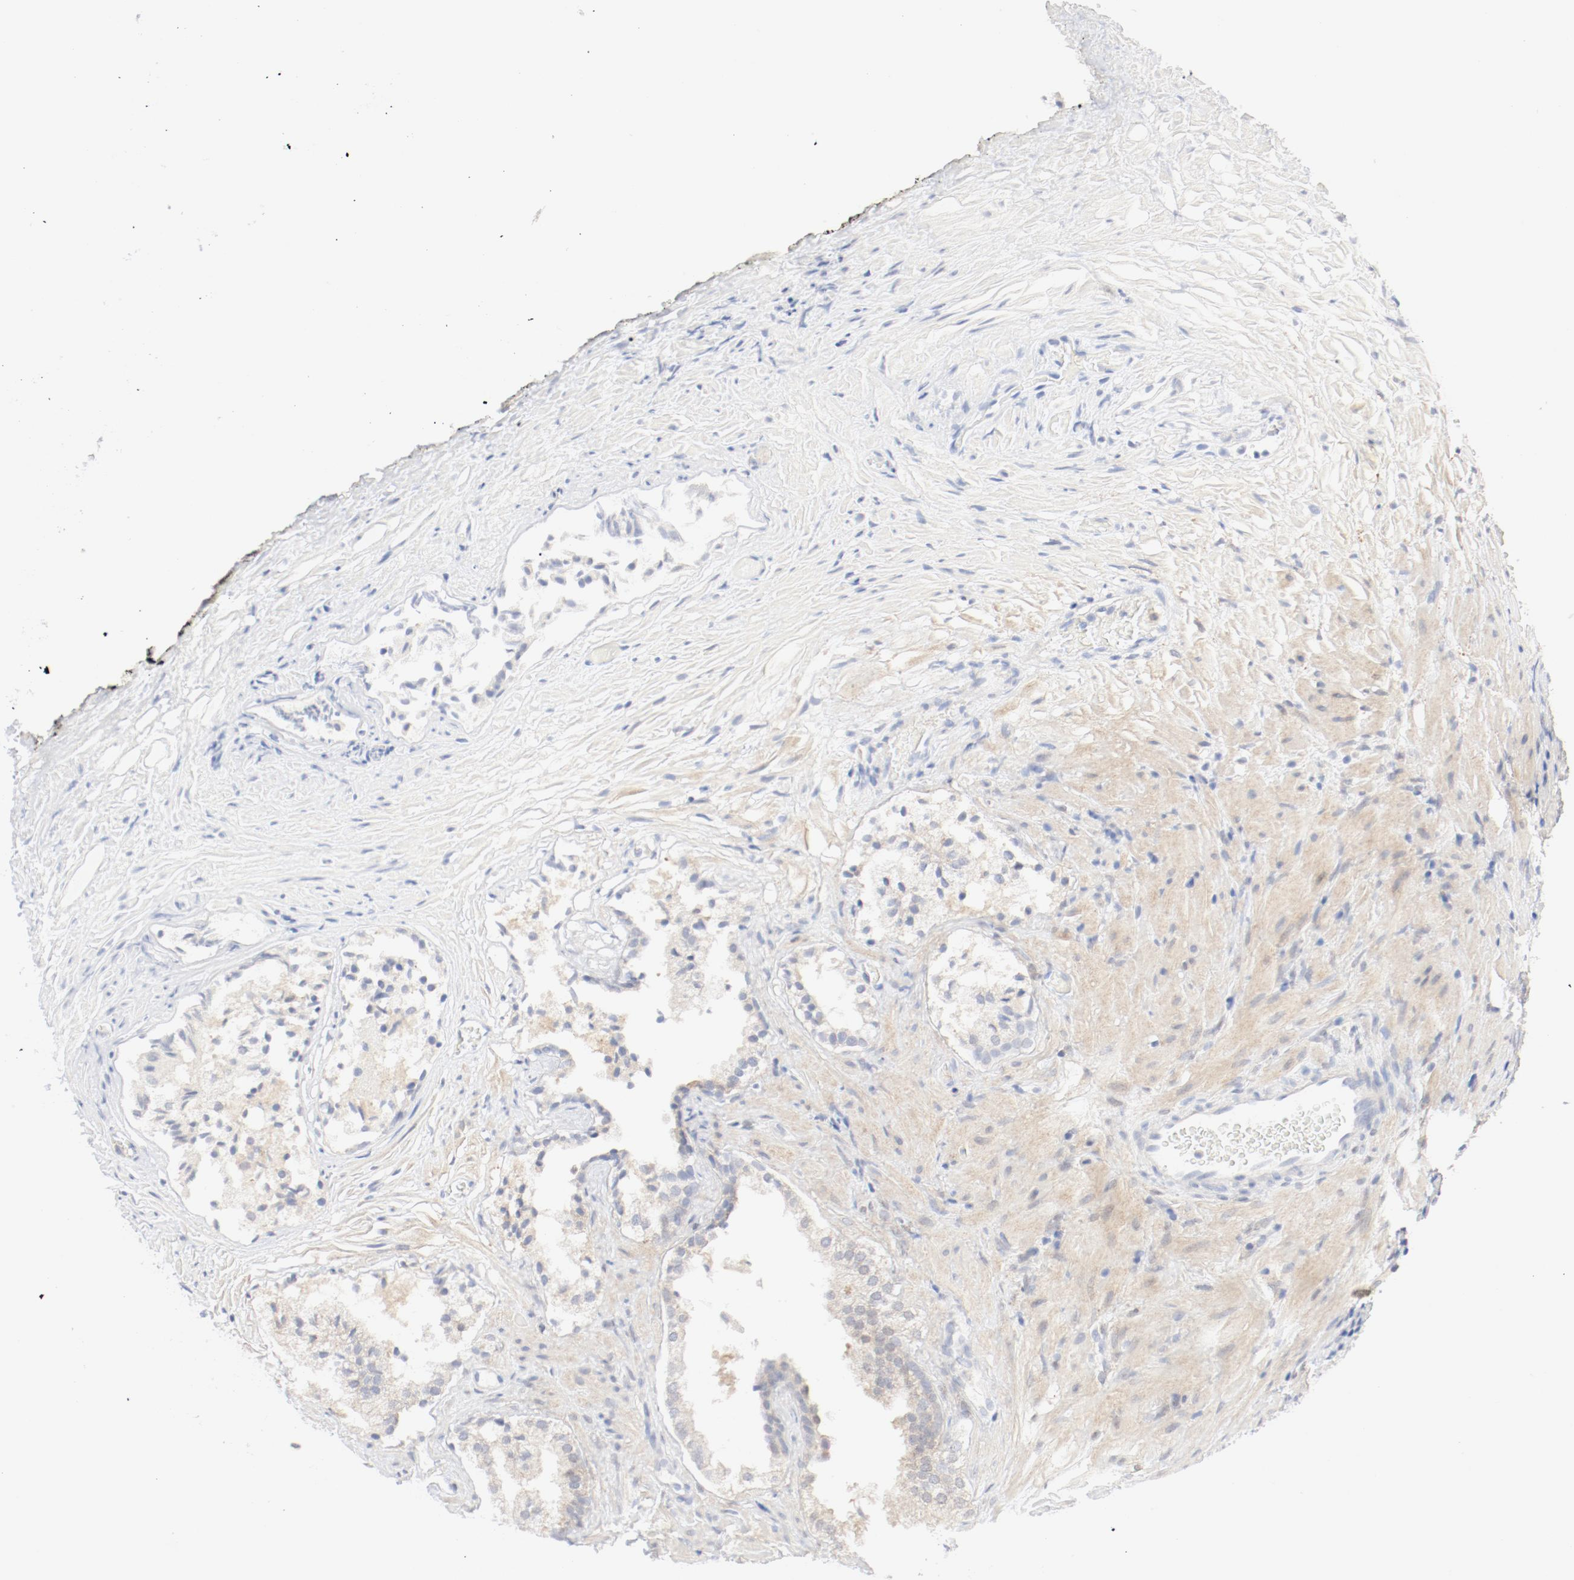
{"staining": {"intensity": "negative", "quantity": "none", "location": "none"}, "tissue": "prostate", "cell_type": "Glandular cells", "image_type": "normal", "snomed": [{"axis": "morphology", "description": "Normal tissue, NOS"}, {"axis": "topography", "description": "Prostate"}], "caption": "Immunohistochemistry (IHC) photomicrograph of unremarkable prostate: human prostate stained with DAB shows no significant protein staining in glandular cells. The staining was performed using DAB (3,3'-diaminobenzidine) to visualize the protein expression in brown, while the nuclei were stained in blue with hematoxylin (Magnification: 20x).", "gene": "PGM1", "patient": {"sex": "male", "age": 76}}